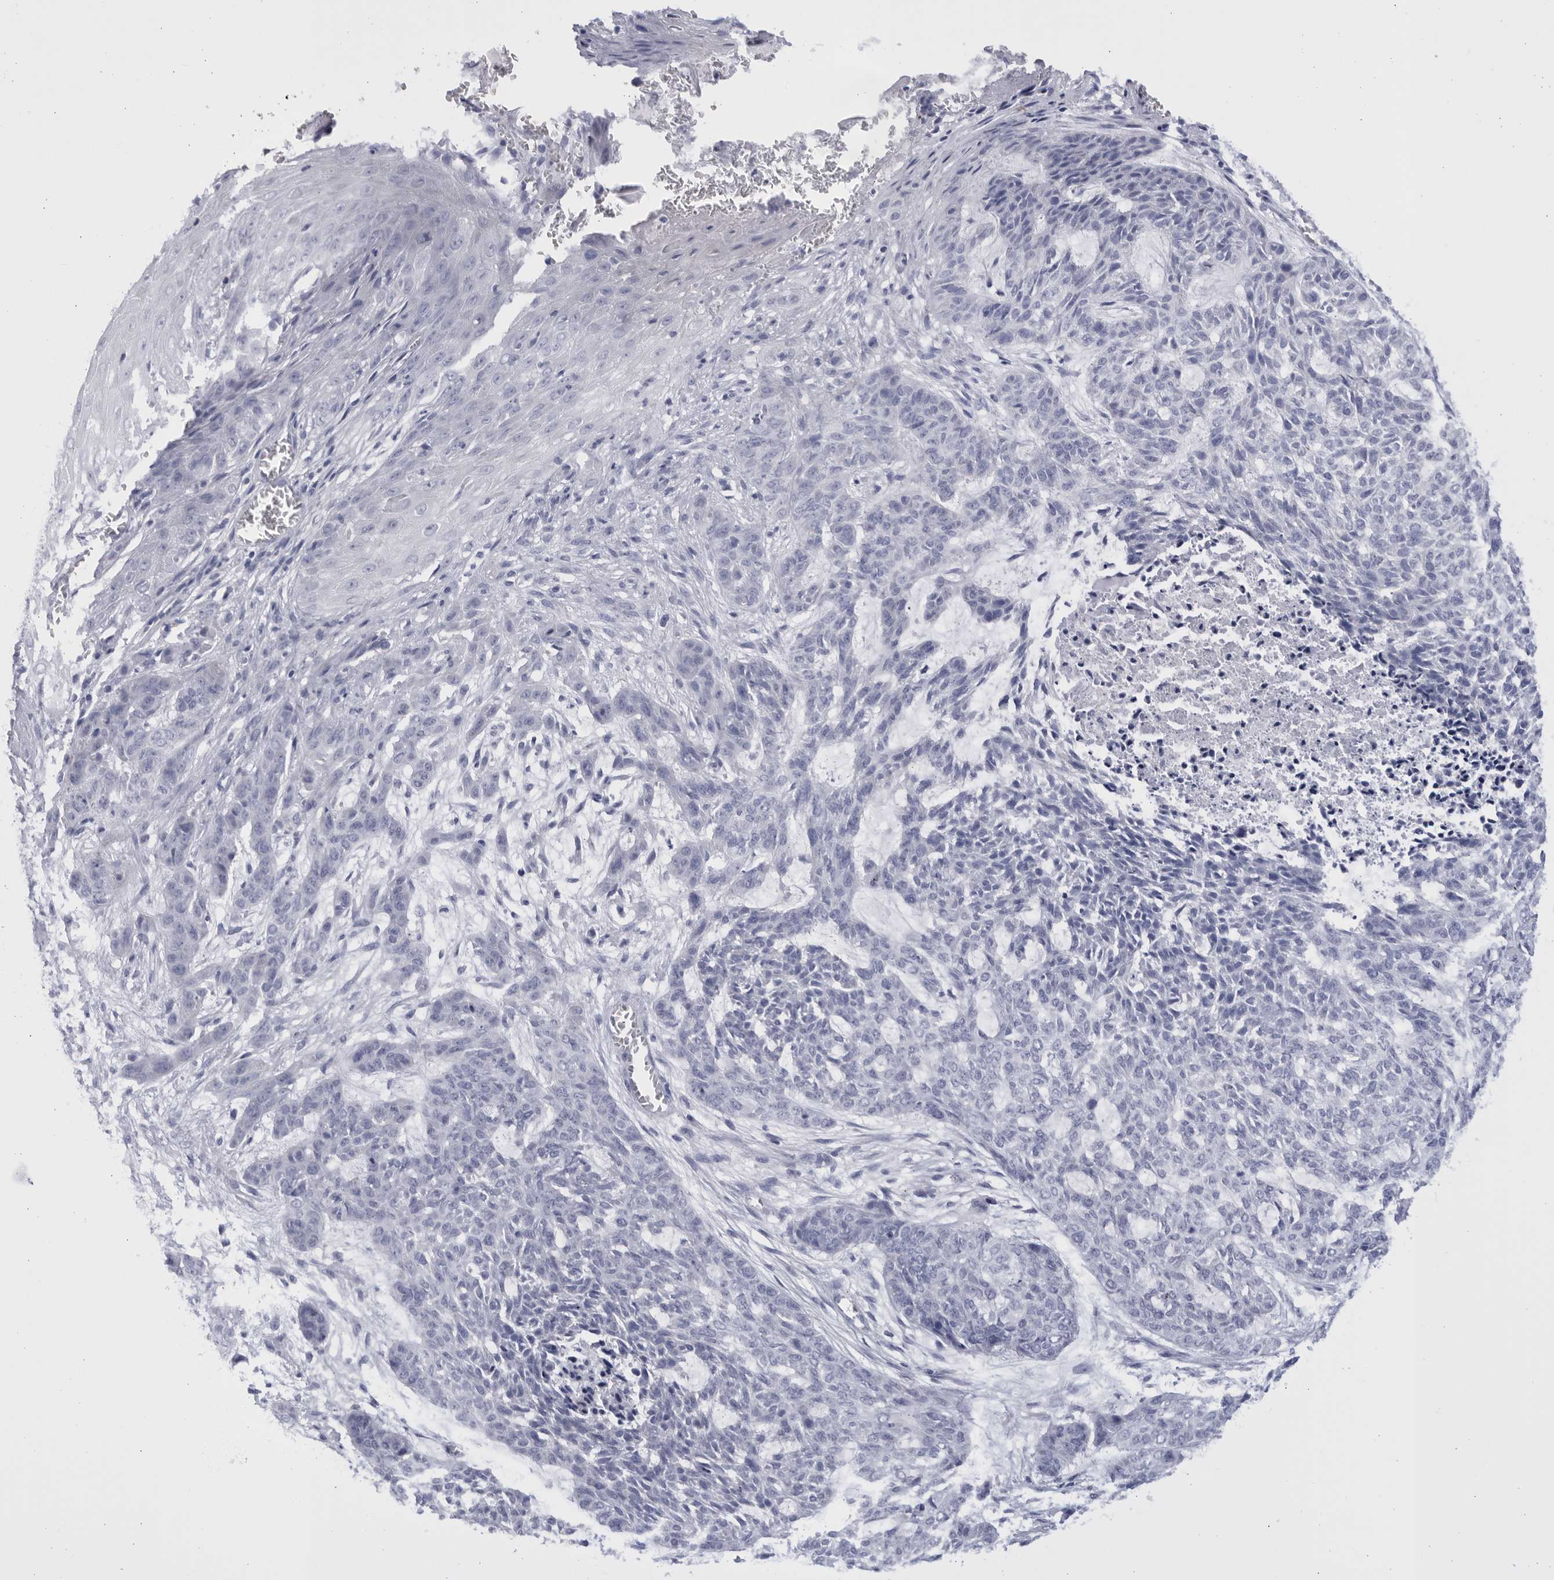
{"staining": {"intensity": "negative", "quantity": "none", "location": "none"}, "tissue": "skin cancer", "cell_type": "Tumor cells", "image_type": "cancer", "snomed": [{"axis": "morphology", "description": "Basal cell carcinoma"}, {"axis": "topography", "description": "Skin"}], "caption": "An immunohistochemistry micrograph of basal cell carcinoma (skin) is shown. There is no staining in tumor cells of basal cell carcinoma (skin).", "gene": "CCDC181", "patient": {"sex": "female", "age": 64}}